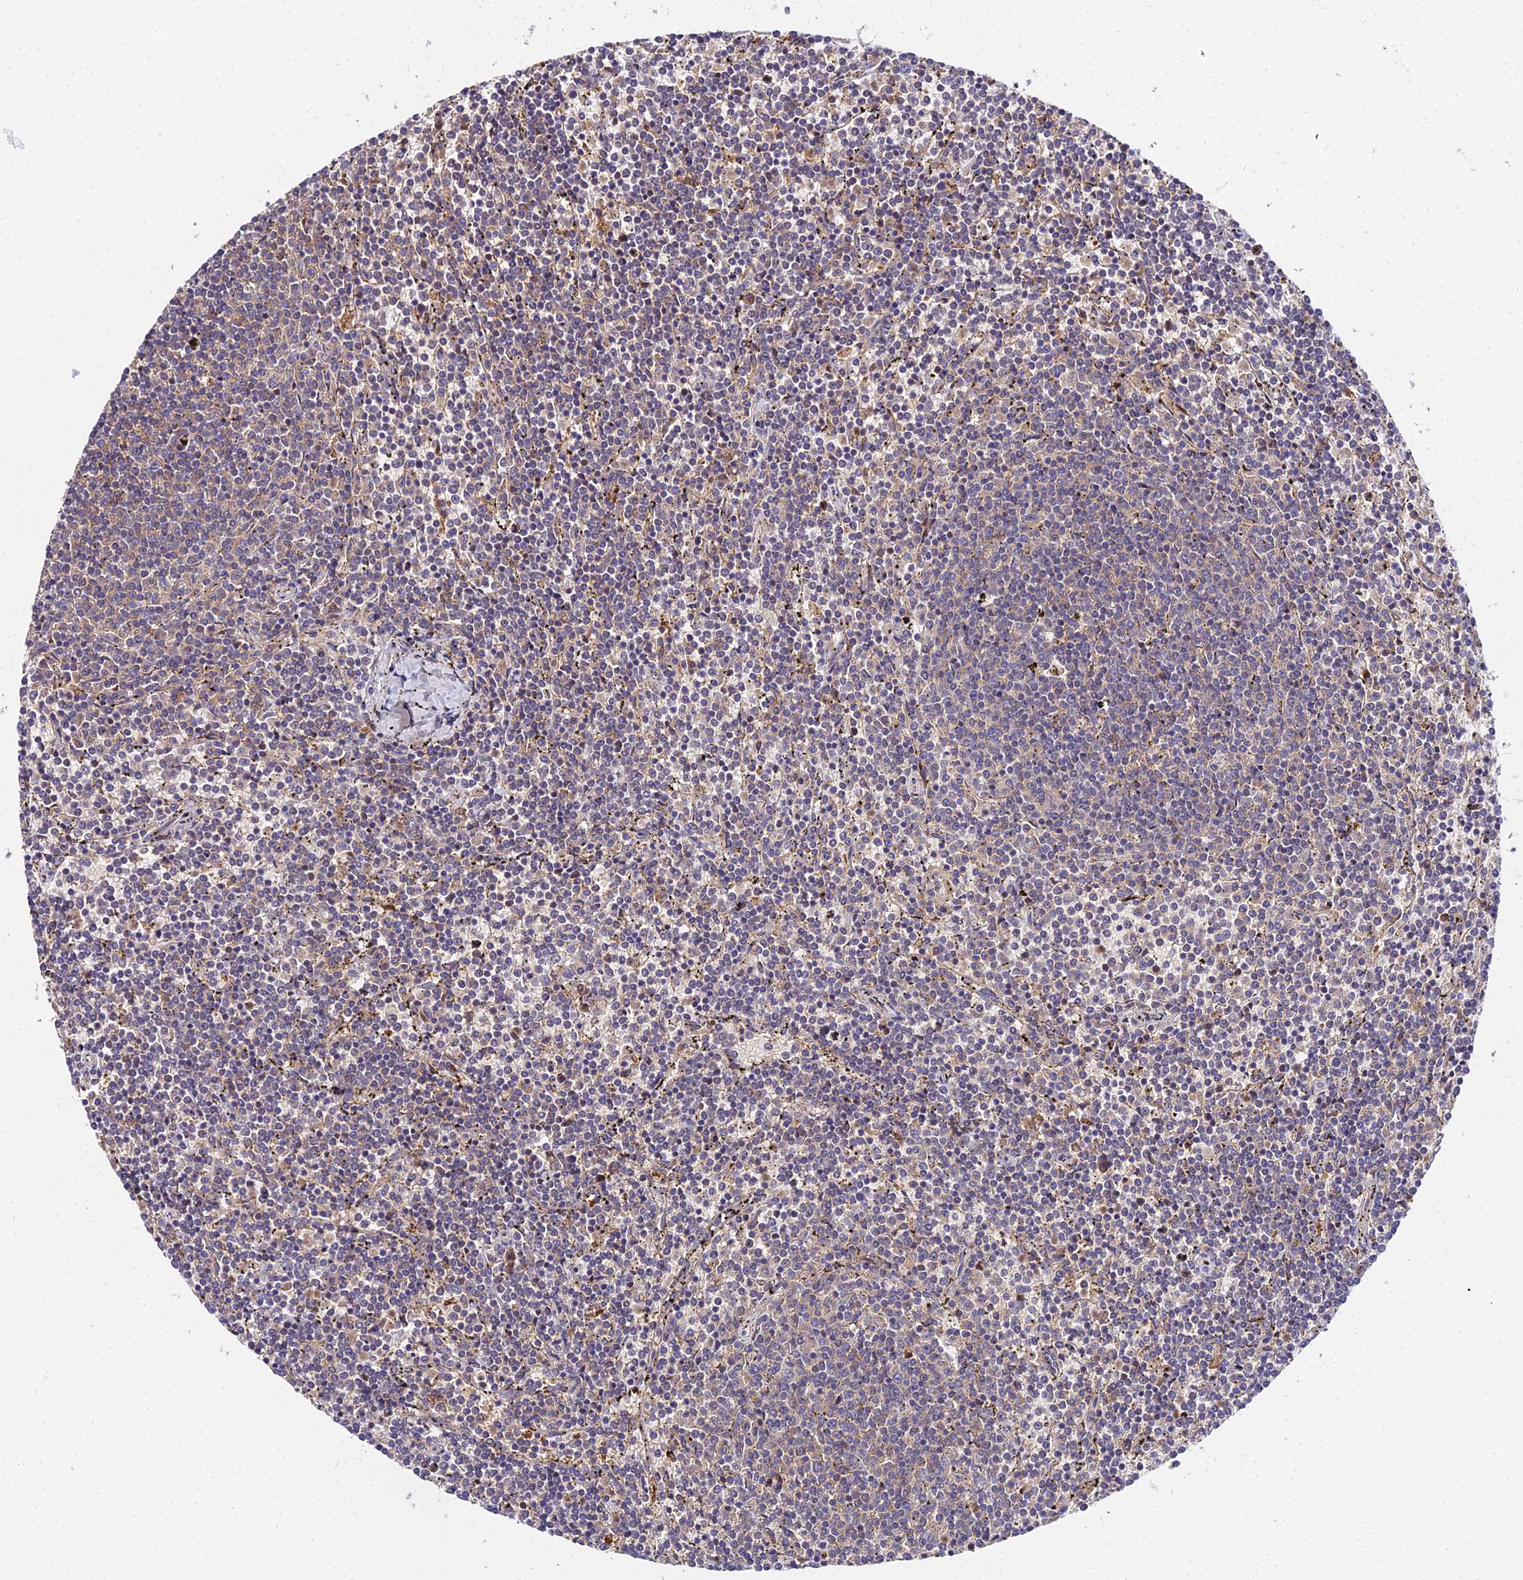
{"staining": {"intensity": "weak", "quantity": "25%-75%", "location": "cytoplasmic/membranous"}, "tissue": "lymphoma", "cell_type": "Tumor cells", "image_type": "cancer", "snomed": [{"axis": "morphology", "description": "Malignant lymphoma, non-Hodgkin's type, Low grade"}, {"axis": "topography", "description": "Spleen"}], "caption": "Immunohistochemistry (DAB (3,3'-diaminobenzidine)) staining of human malignant lymphoma, non-Hodgkin's type (low-grade) displays weak cytoplasmic/membranous protein positivity in approximately 25%-75% of tumor cells.", "gene": "ZBED8", "patient": {"sex": "female", "age": 50}}